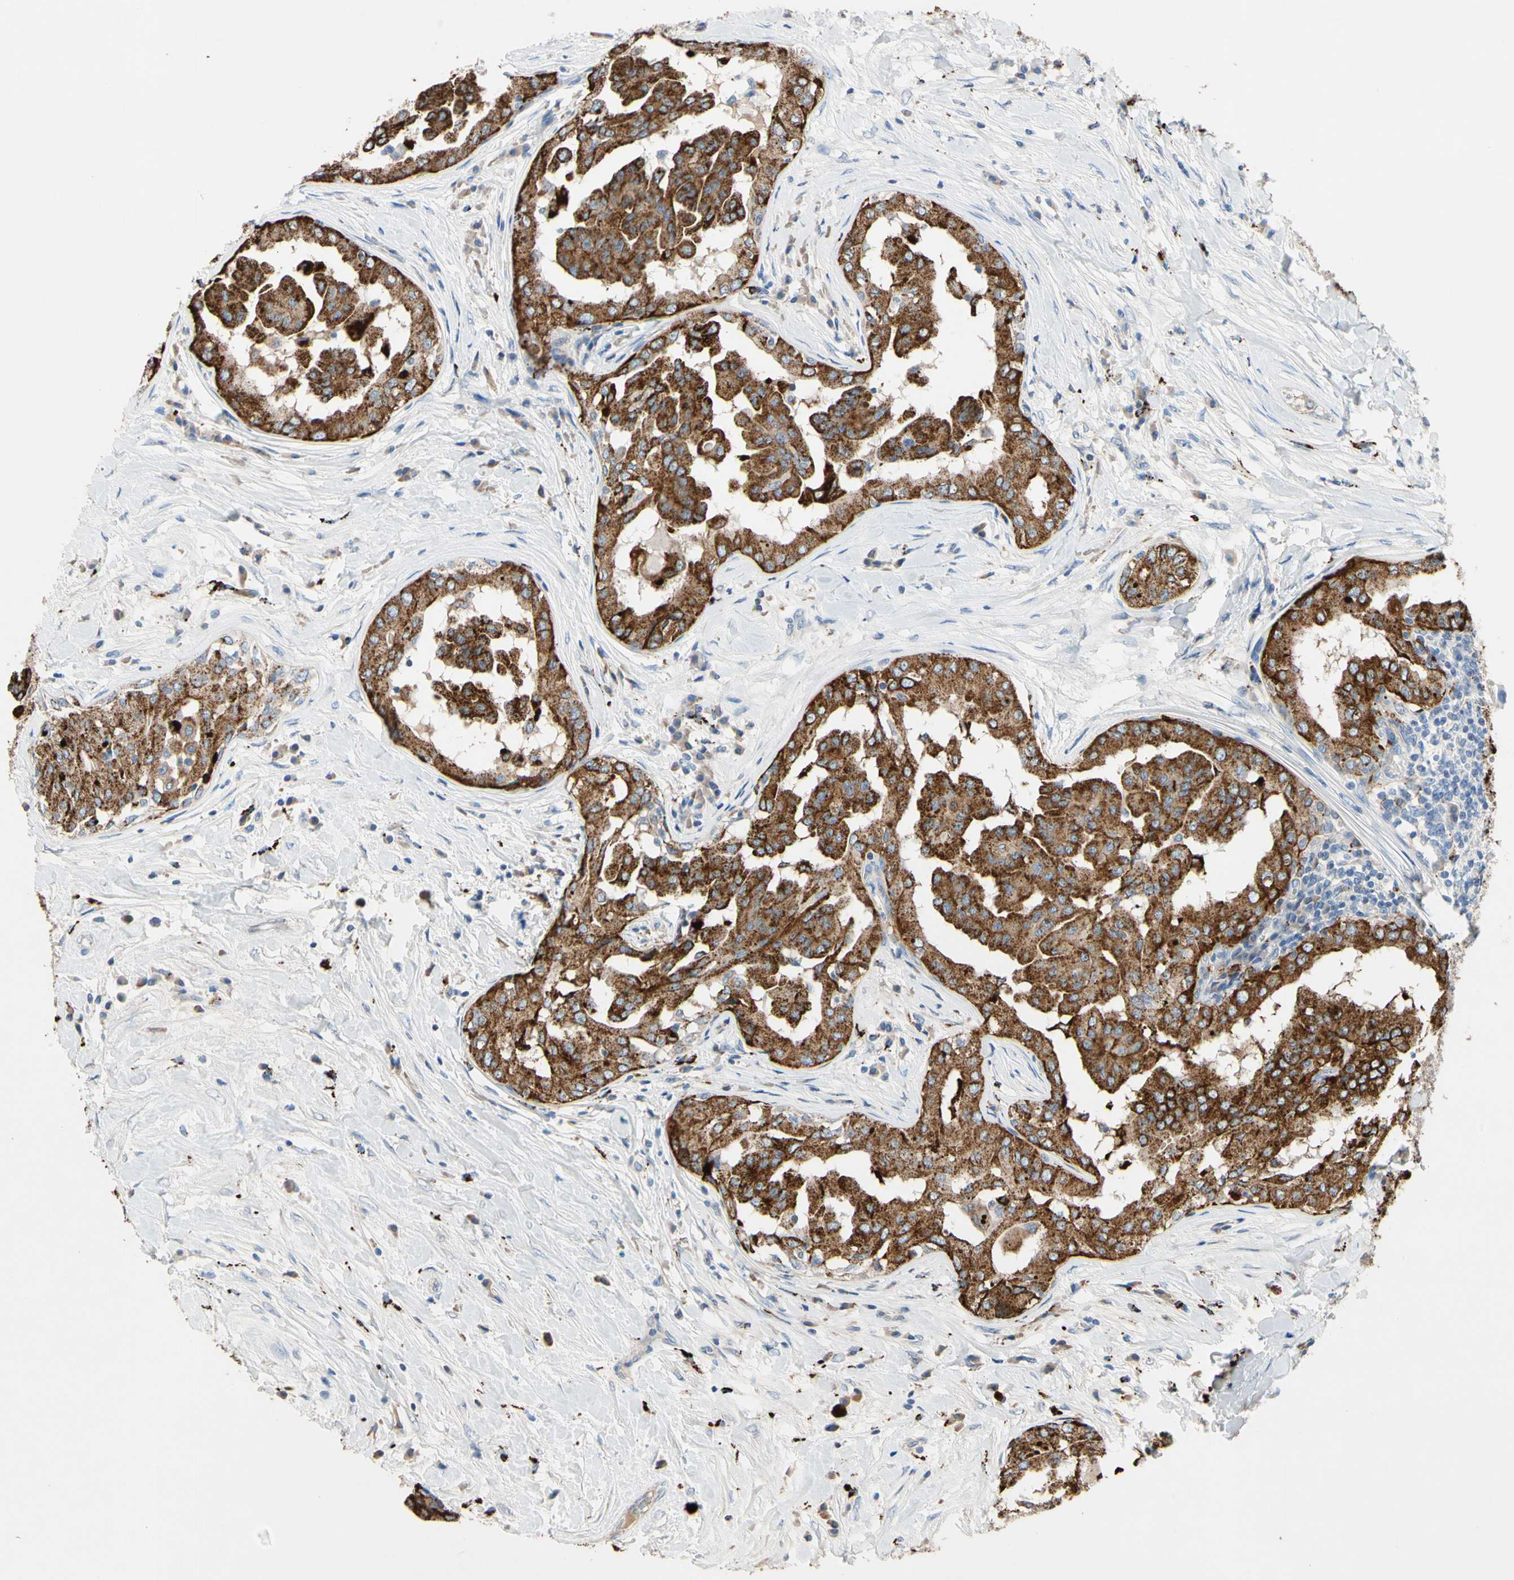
{"staining": {"intensity": "strong", "quantity": ">75%", "location": "cytoplasmic/membranous"}, "tissue": "thyroid cancer", "cell_type": "Tumor cells", "image_type": "cancer", "snomed": [{"axis": "morphology", "description": "Papillary adenocarcinoma, NOS"}, {"axis": "topography", "description": "Thyroid gland"}], "caption": "Thyroid papillary adenocarcinoma stained with immunohistochemistry (IHC) demonstrates strong cytoplasmic/membranous positivity in about >75% of tumor cells. Ihc stains the protein in brown and the nuclei are stained blue.", "gene": "RETSAT", "patient": {"sex": "male", "age": 33}}